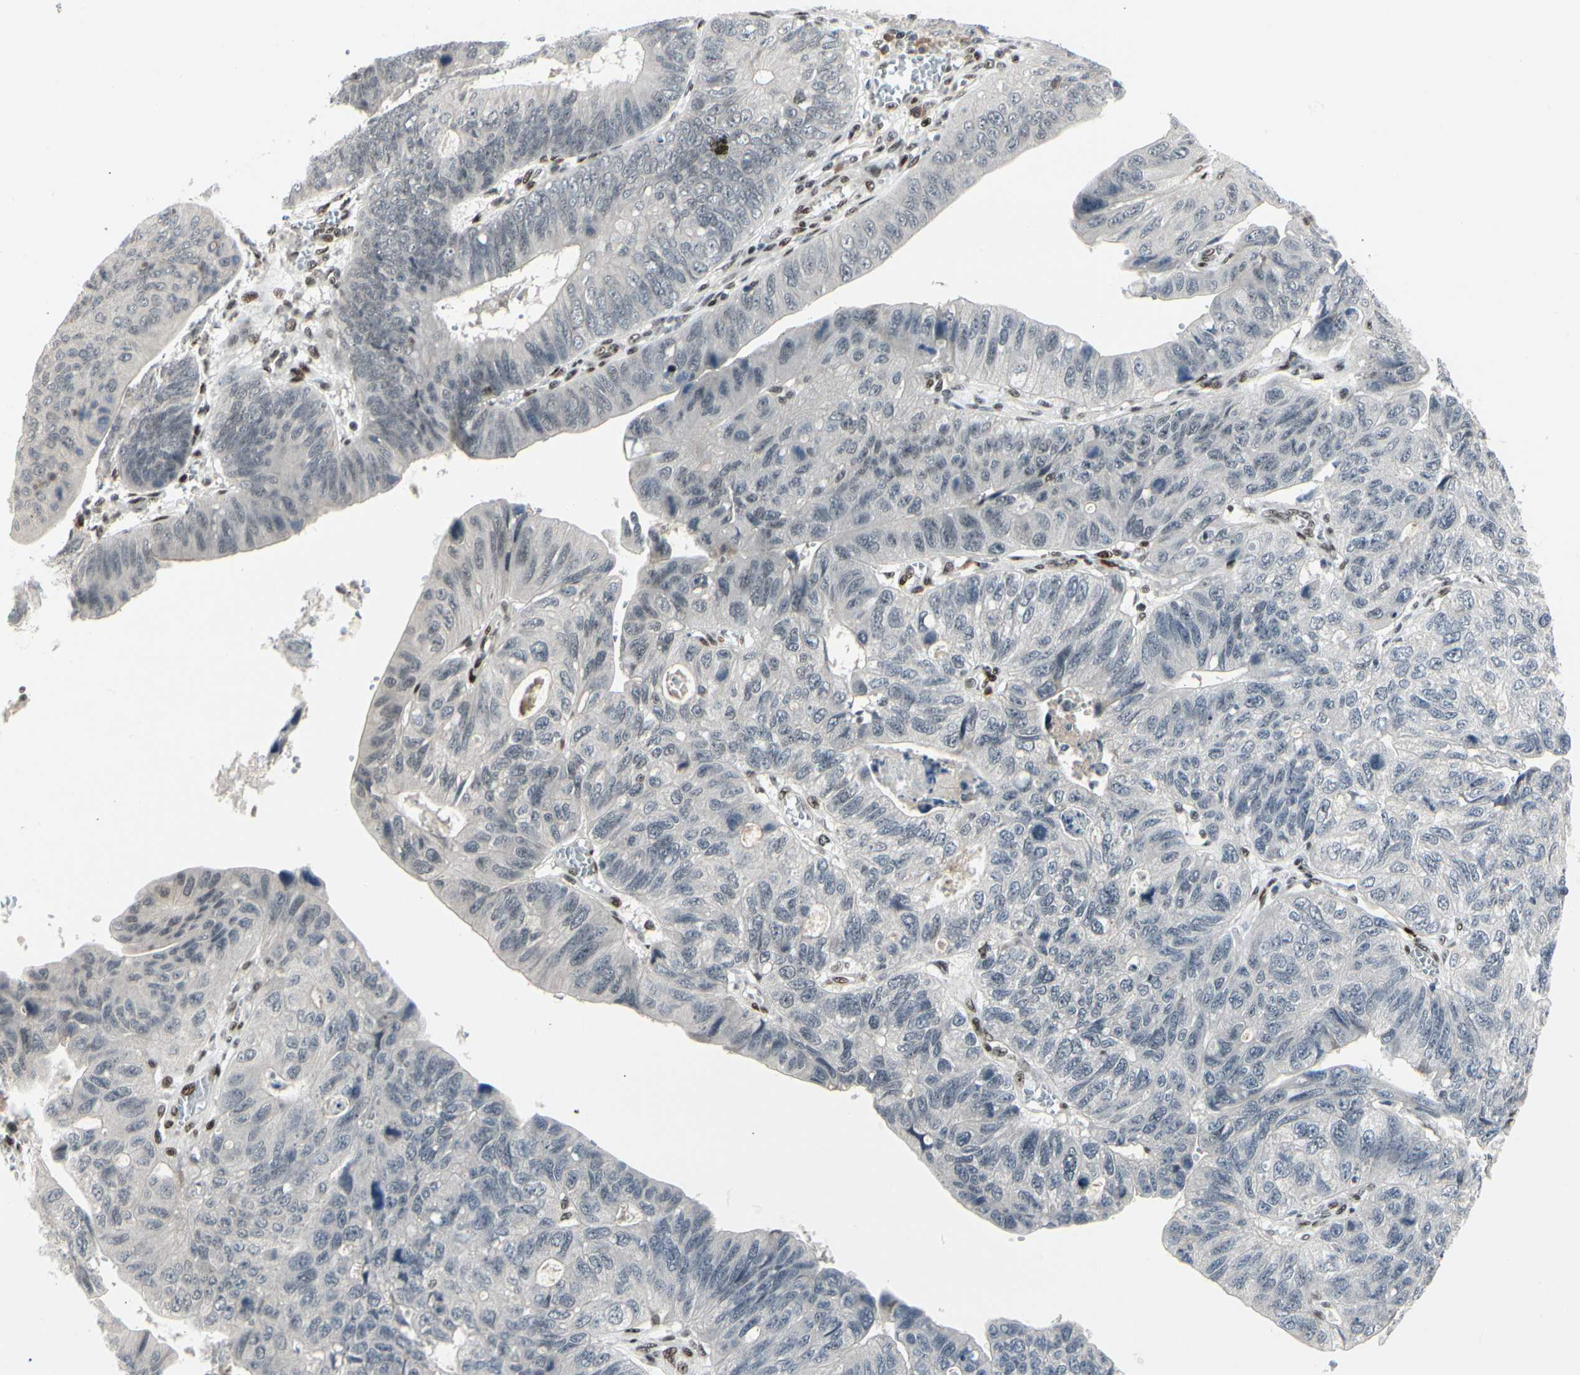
{"staining": {"intensity": "negative", "quantity": "none", "location": "none"}, "tissue": "stomach cancer", "cell_type": "Tumor cells", "image_type": "cancer", "snomed": [{"axis": "morphology", "description": "Adenocarcinoma, NOS"}, {"axis": "topography", "description": "Stomach"}], "caption": "This is an immunohistochemistry image of stomach adenocarcinoma. There is no expression in tumor cells.", "gene": "FOXJ2", "patient": {"sex": "male", "age": 59}}